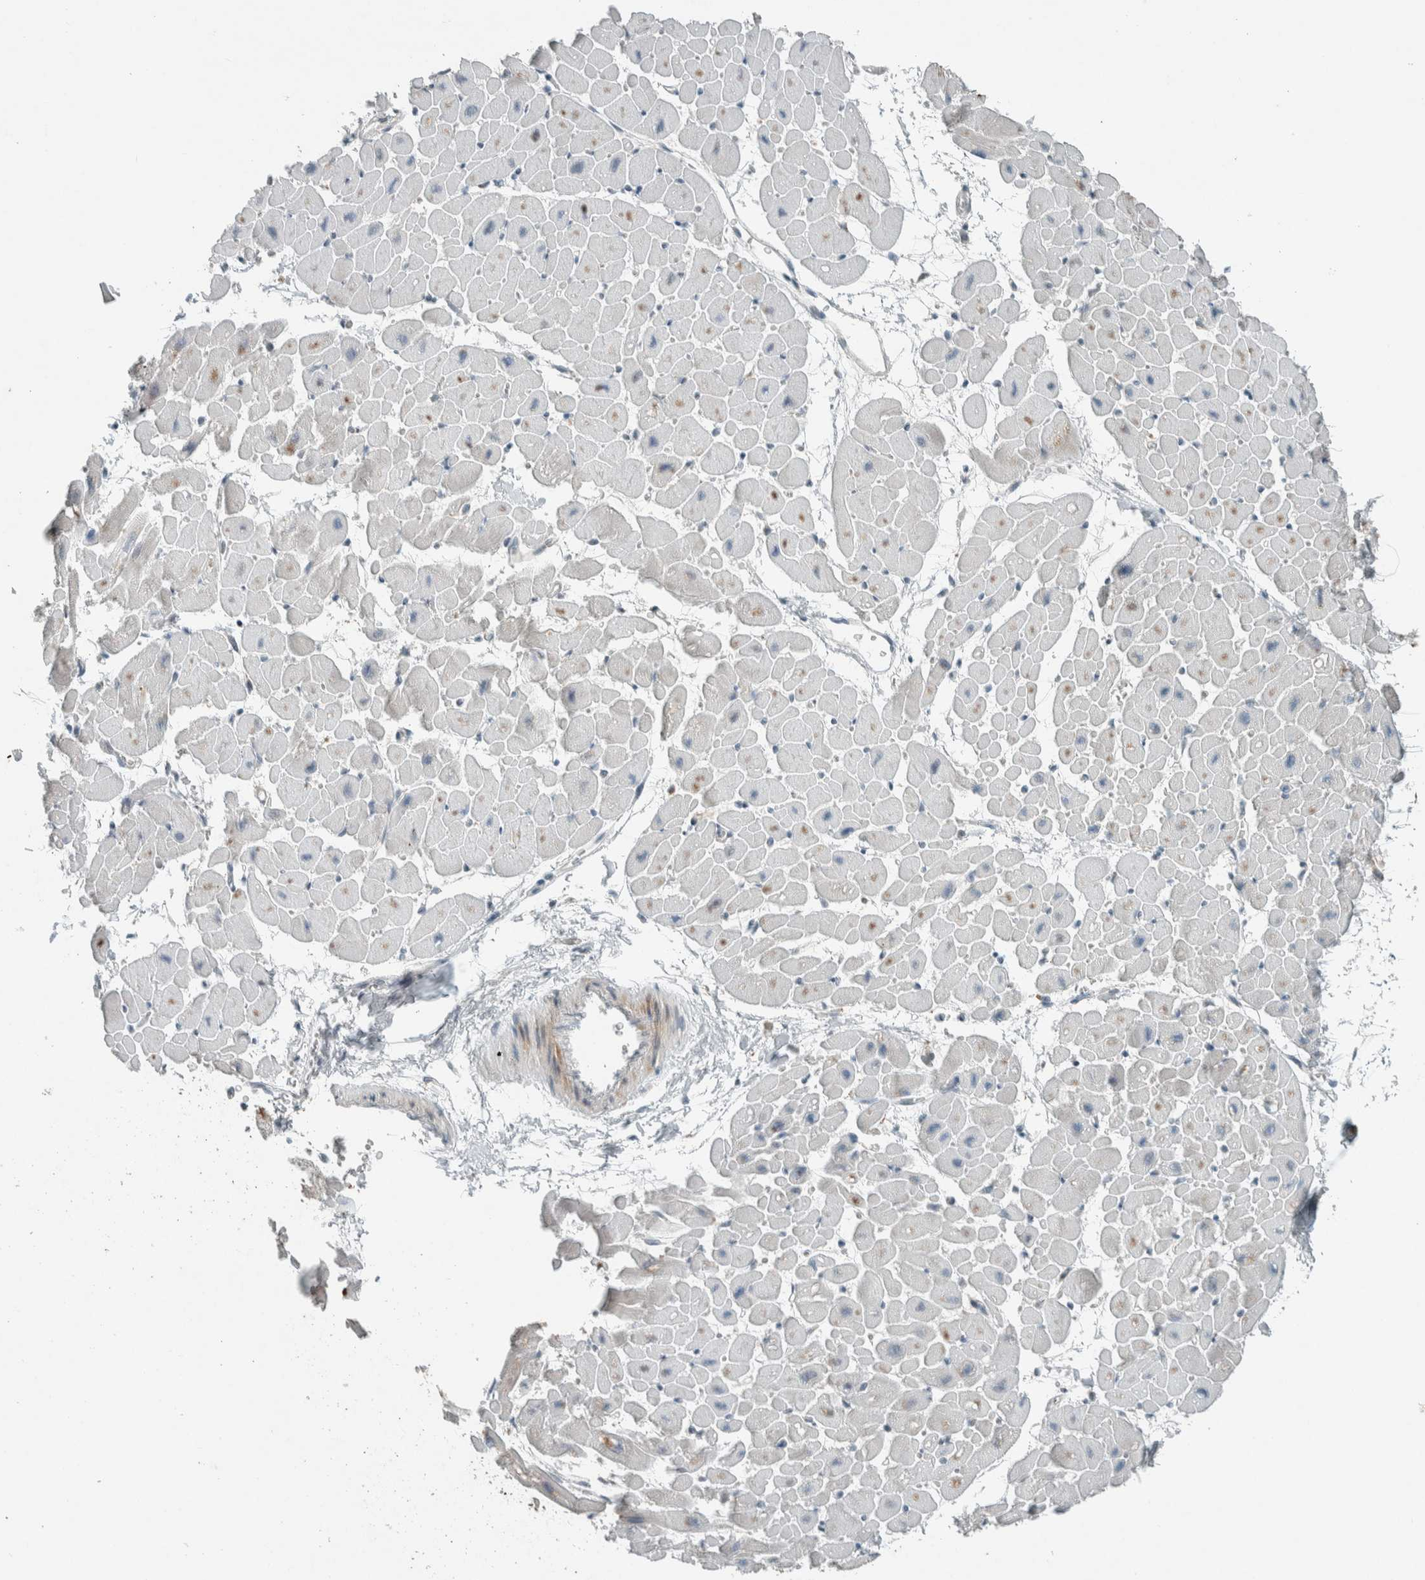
{"staining": {"intensity": "moderate", "quantity": "25%-75%", "location": "cytoplasmic/membranous"}, "tissue": "heart muscle", "cell_type": "Cardiomyocytes", "image_type": "normal", "snomed": [{"axis": "morphology", "description": "Normal tissue, NOS"}, {"axis": "topography", "description": "Heart"}], "caption": "Protein expression analysis of unremarkable heart muscle demonstrates moderate cytoplasmic/membranous expression in approximately 25%-75% of cardiomyocytes.", "gene": "CERCAM", "patient": {"sex": "male", "age": 45}}